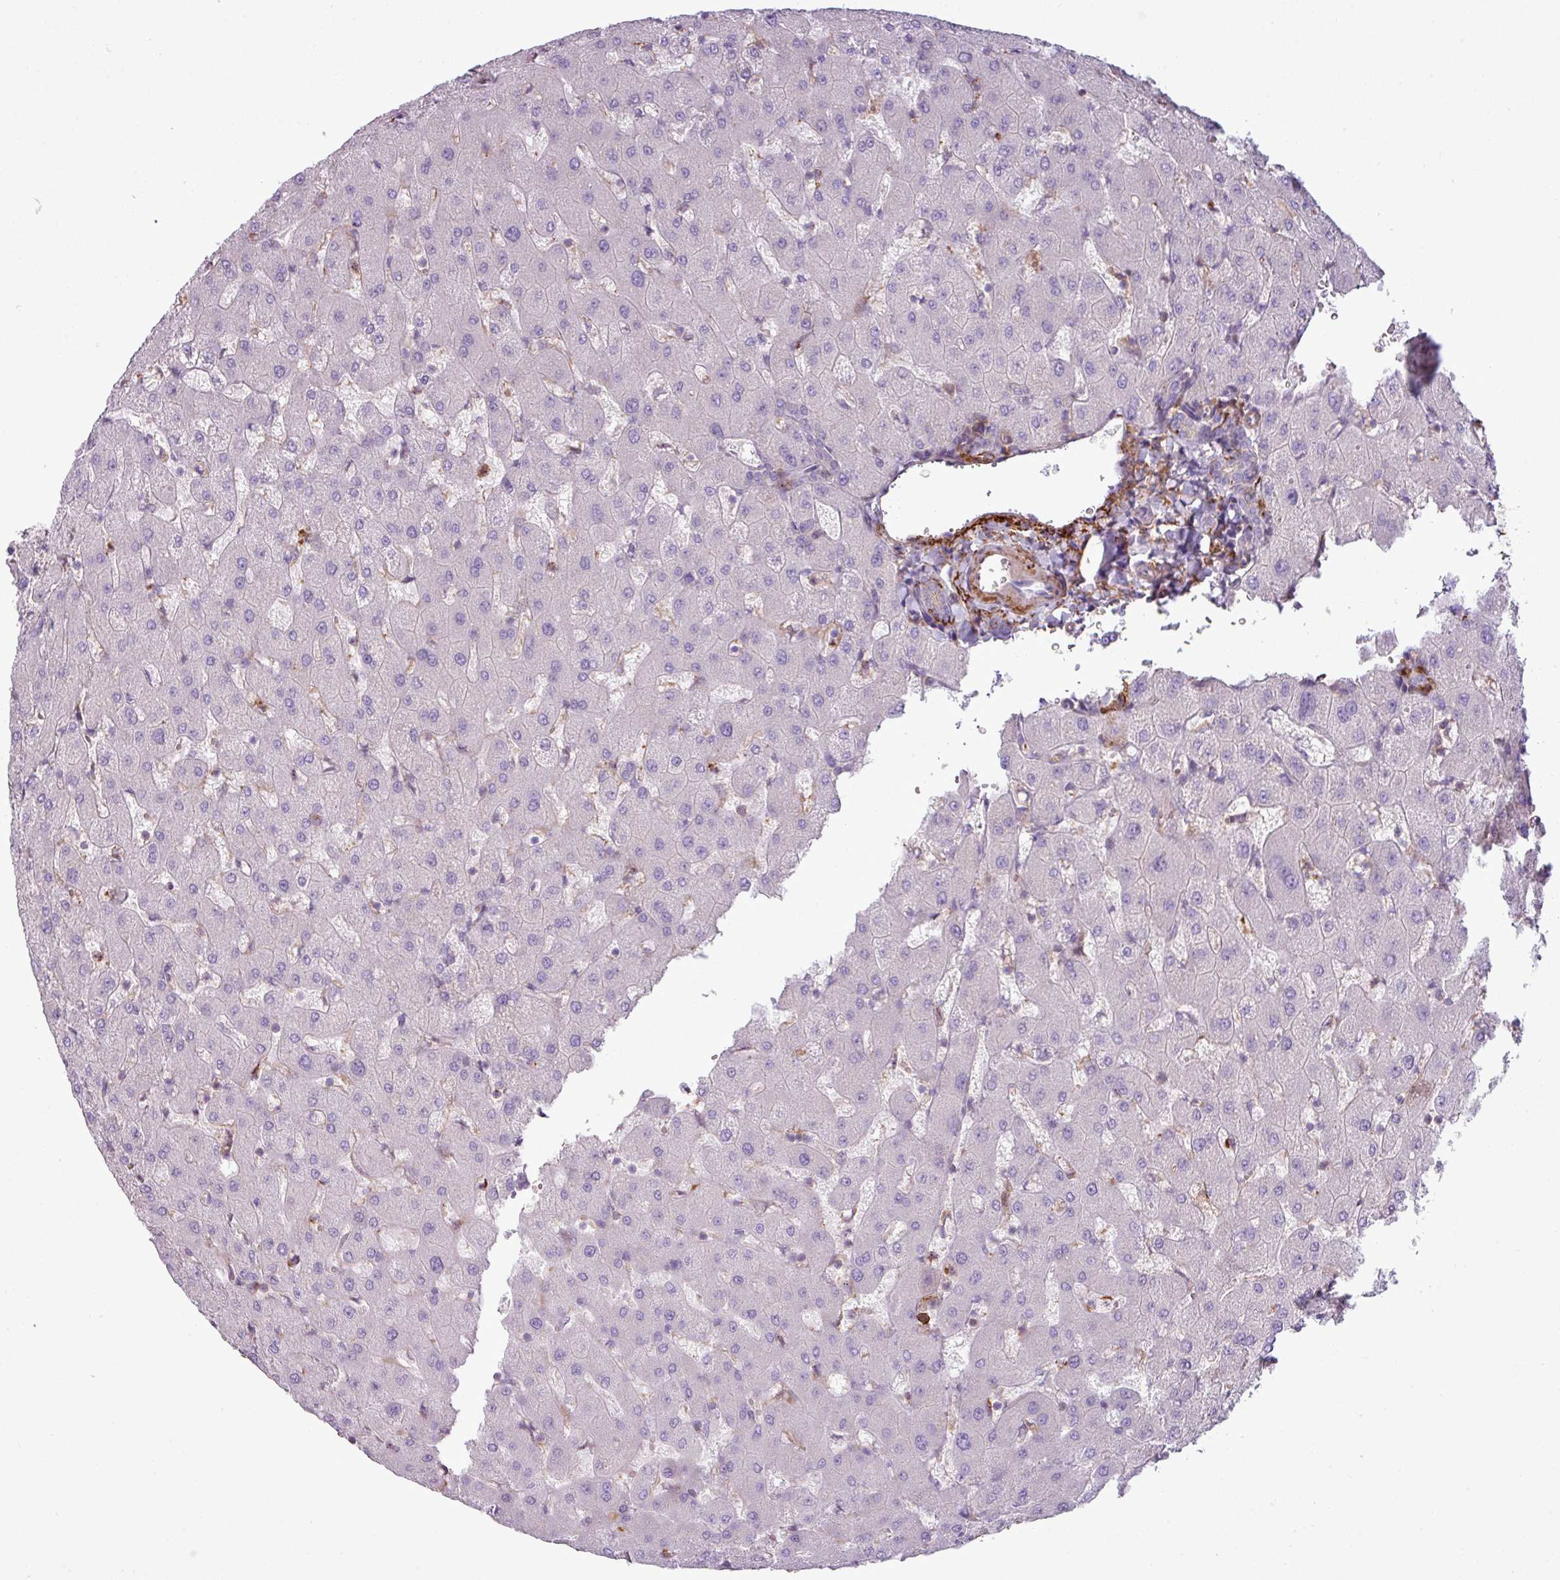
{"staining": {"intensity": "negative", "quantity": "none", "location": "none"}, "tissue": "liver", "cell_type": "Cholangiocytes", "image_type": "normal", "snomed": [{"axis": "morphology", "description": "Normal tissue, NOS"}, {"axis": "topography", "description": "Liver"}], "caption": "The IHC image has no significant expression in cholangiocytes of liver. The staining is performed using DAB brown chromogen with nuclei counter-stained in using hematoxylin.", "gene": "COL8A1", "patient": {"sex": "female", "age": 63}}